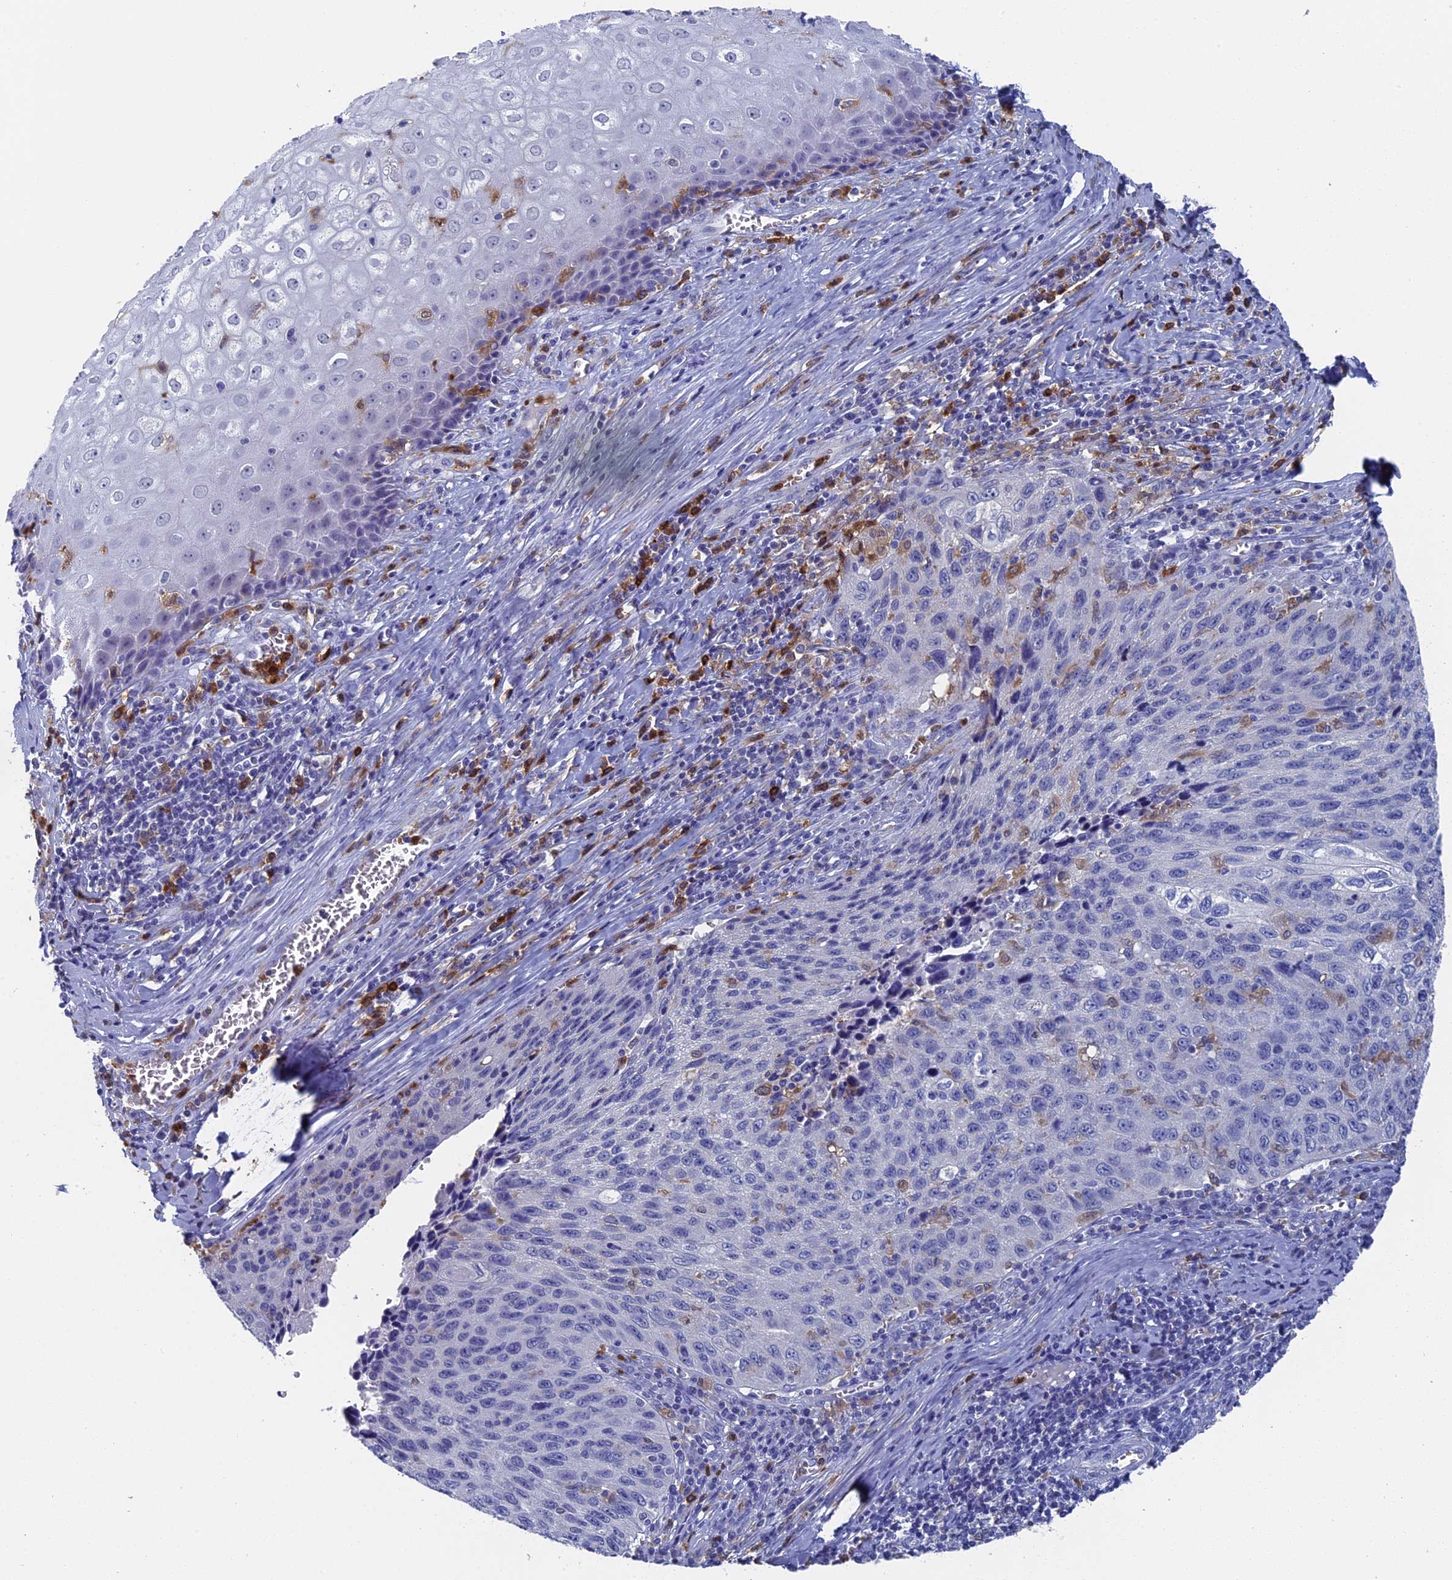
{"staining": {"intensity": "negative", "quantity": "none", "location": "none"}, "tissue": "cervical cancer", "cell_type": "Tumor cells", "image_type": "cancer", "snomed": [{"axis": "morphology", "description": "Squamous cell carcinoma, NOS"}, {"axis": "topography", "description": "Cervix"}], "caption": "High magnification brightfield microscopy of cervical squamous cell carcinoma stained with DAB (brown) and counterstained with hematoxylin (blue): tumor cells show no significant expression.", "gene": "NCF4", "patient": {"sex": "female", "age": 53}}